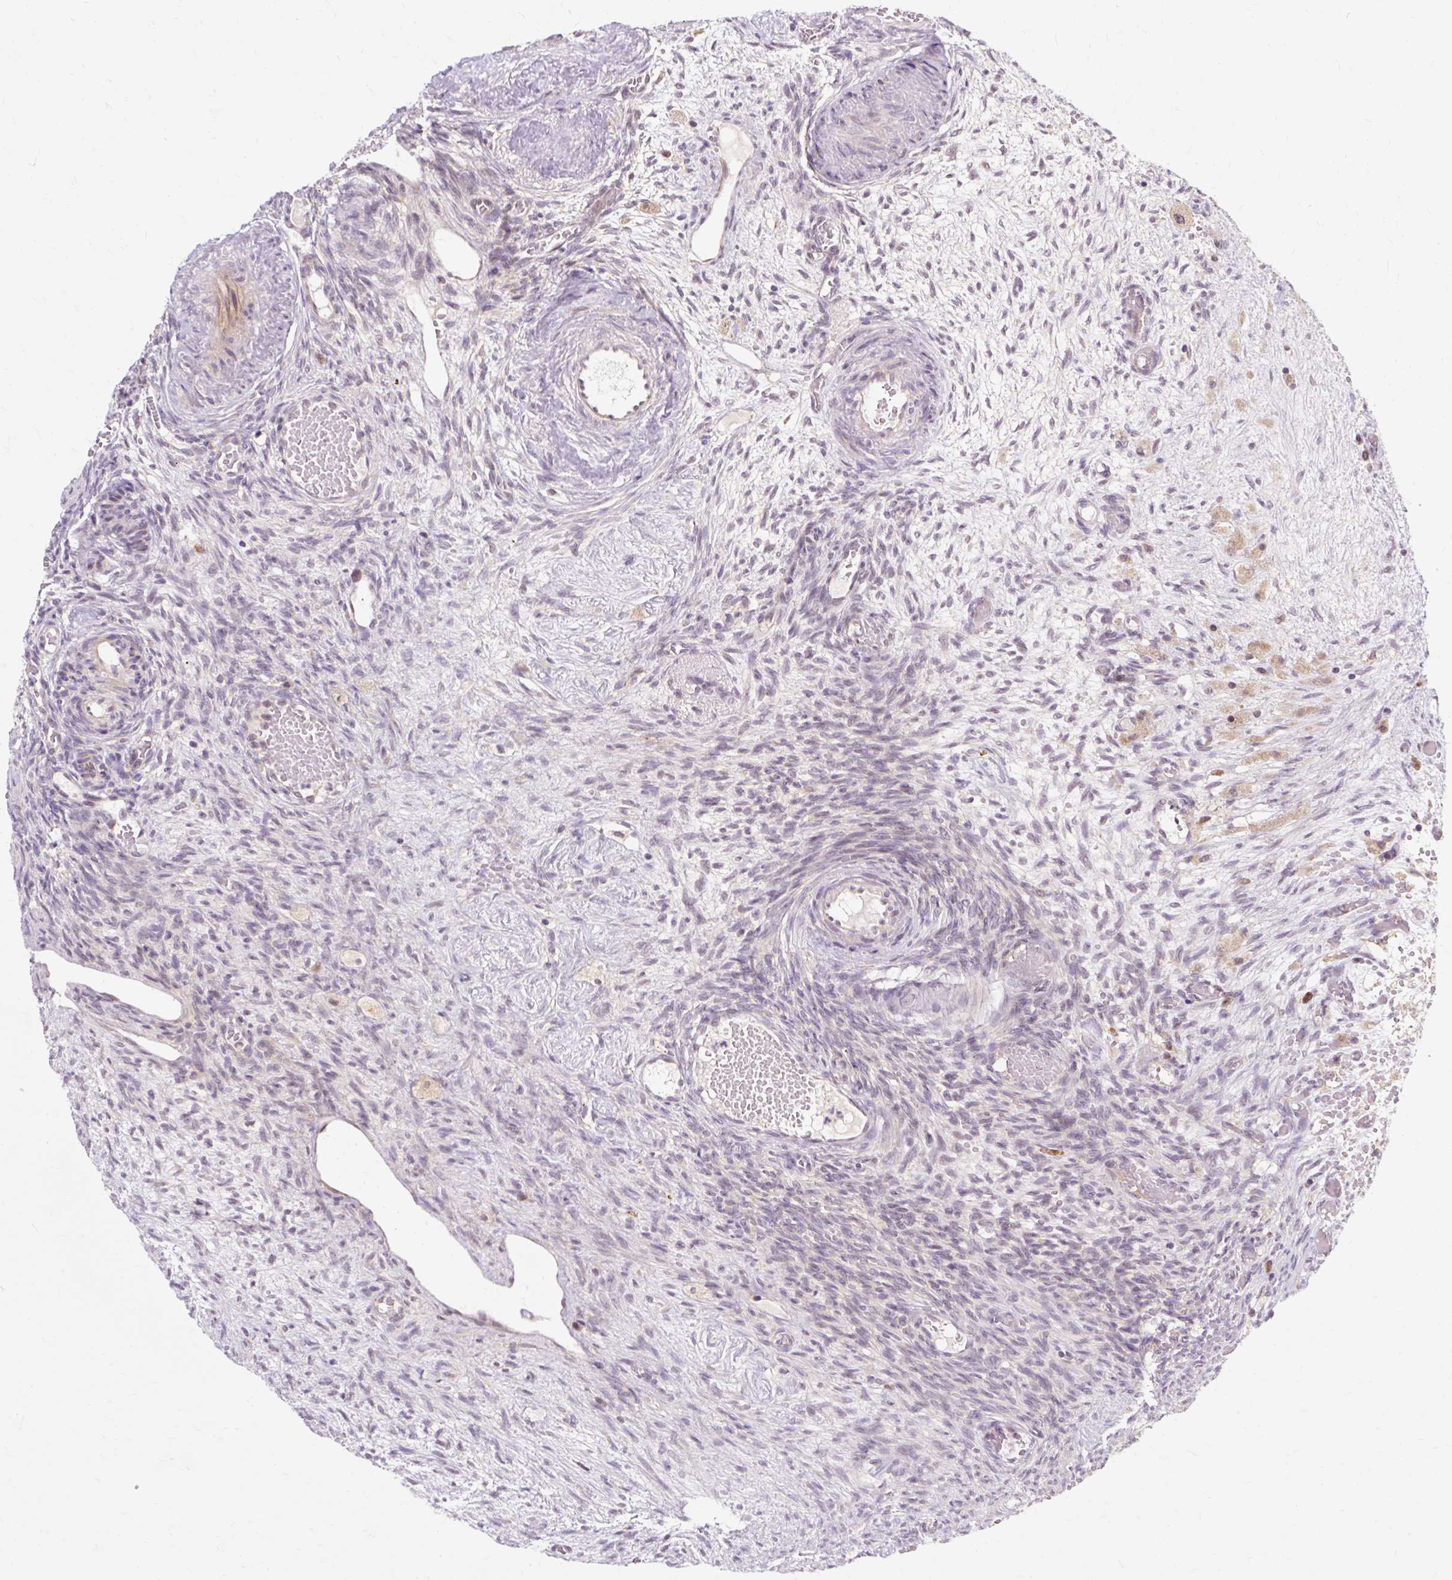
{"staining": {"intensity": "moderate", "quantity": "25%-75%", "location": "cytoplasmic/membranous,nuclear"}, "tissue": "ovary", "cell_type": "Follicle cells", "image_type": "normal", "snomed": [{"axis": "morphology", "description": "Normal tissue, NOS"}, {"axis": "topography", "description": "Ovary"}], "caption": "Protein expression by IHC displays moderate cytoplasmic/membranous,nuclear expression in about 25%-75% of follicle cells in unremarkable ovary.", "gene": "GEMIN2", "patient": {"sex": "female", "age": 67}}